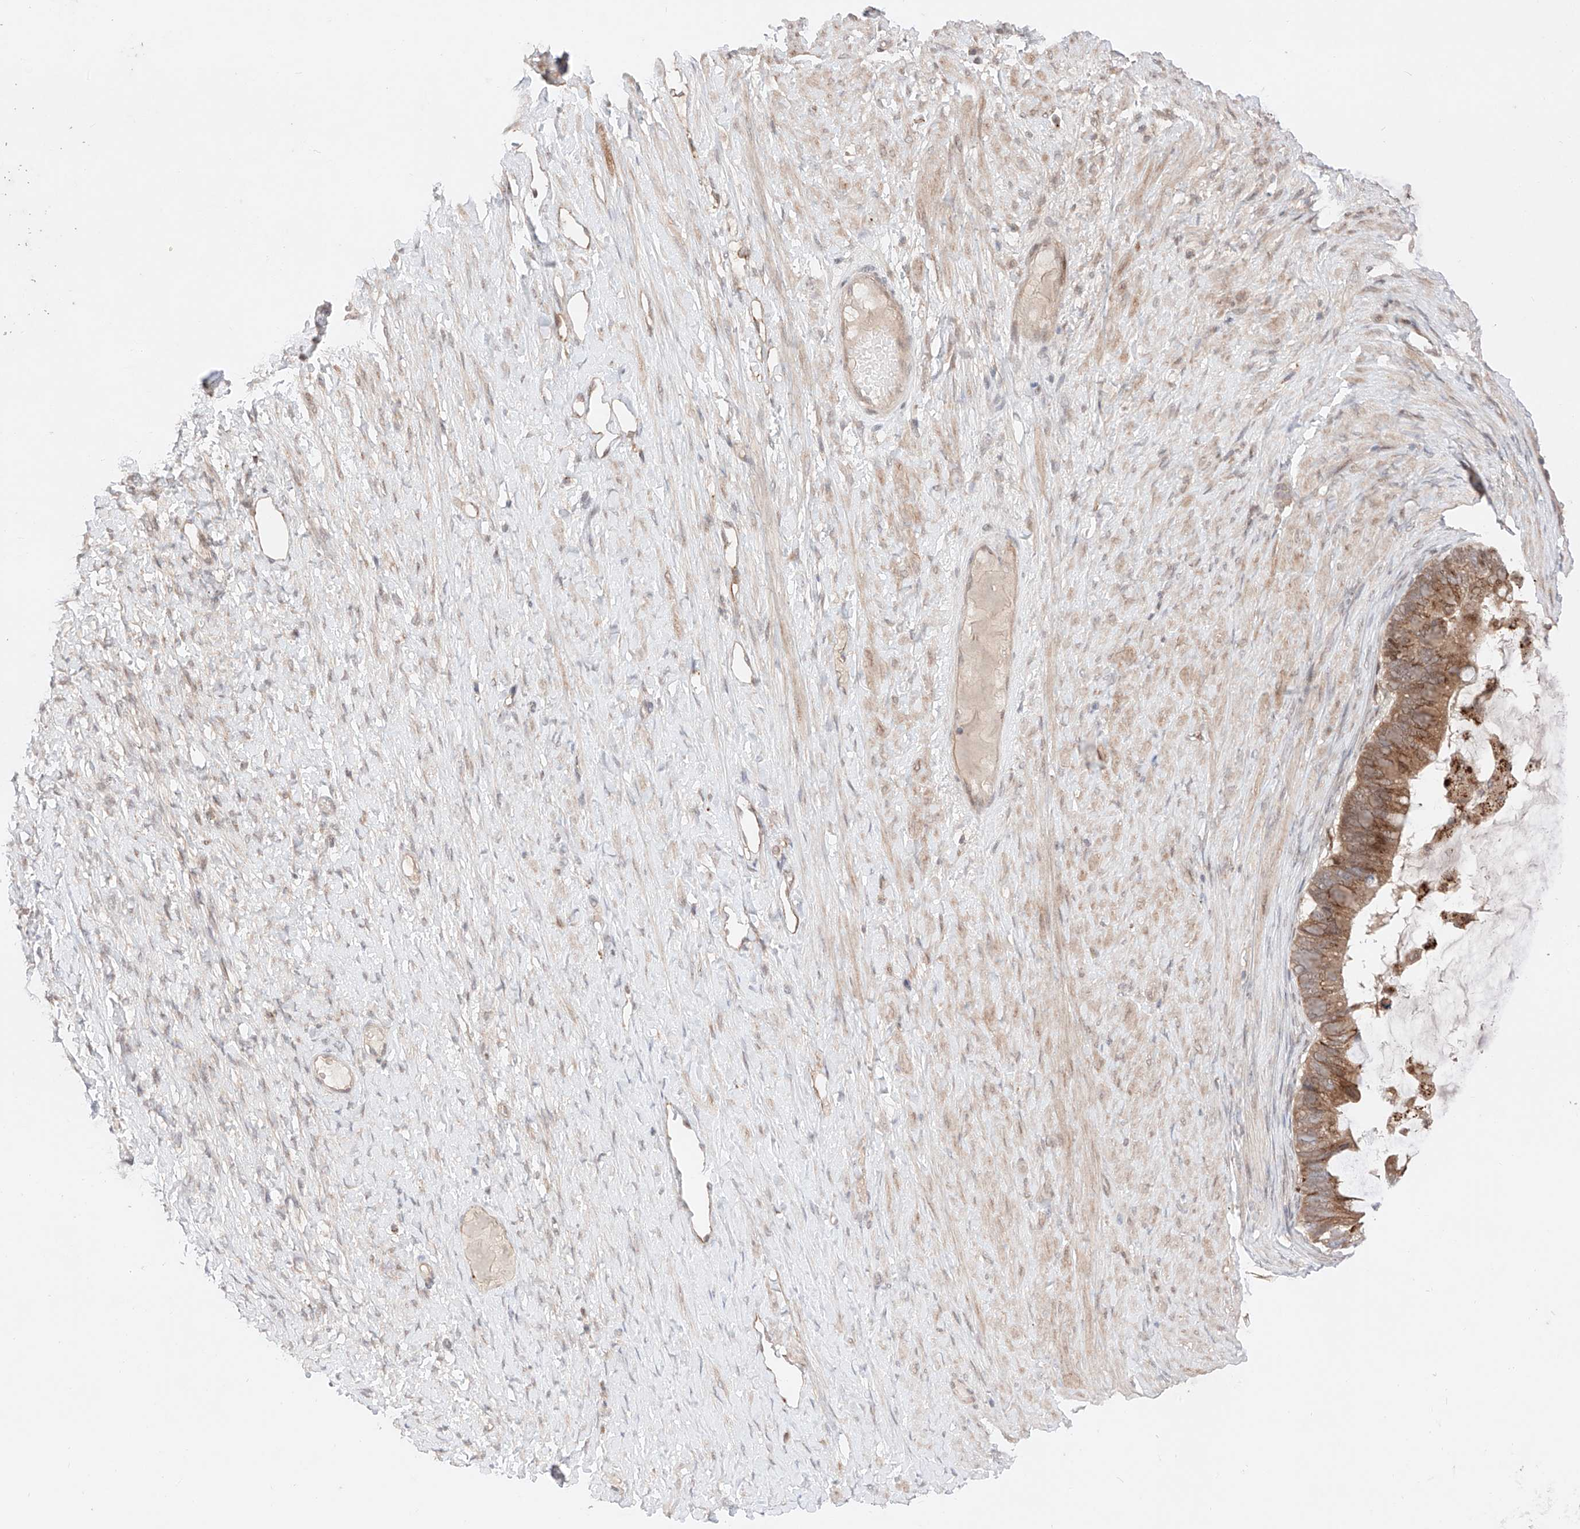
{"staining": {"intensity": "moderate", "quantity": ">75%", "location": "cytoplasmic/membranous"}, "tissue": "ovarian cancer", "cell_type": "Tumor cells", "image_type": "cancer", "snomed": [{"axis": "morphology", "description": "Cystadenocarcinoma, mucinous, NOS"}, {"axis": "topography", "description": "Ovary"}], "caption": "Brown immunohistochemical staining in human mucinous cystadenocarcinoma (ovarian) displays moderate cytoplasmic/membranous staining in approximately >75% of tumor cells.", "gene": "GCNT1", "patient": {"sex": "female", "age": 61}}